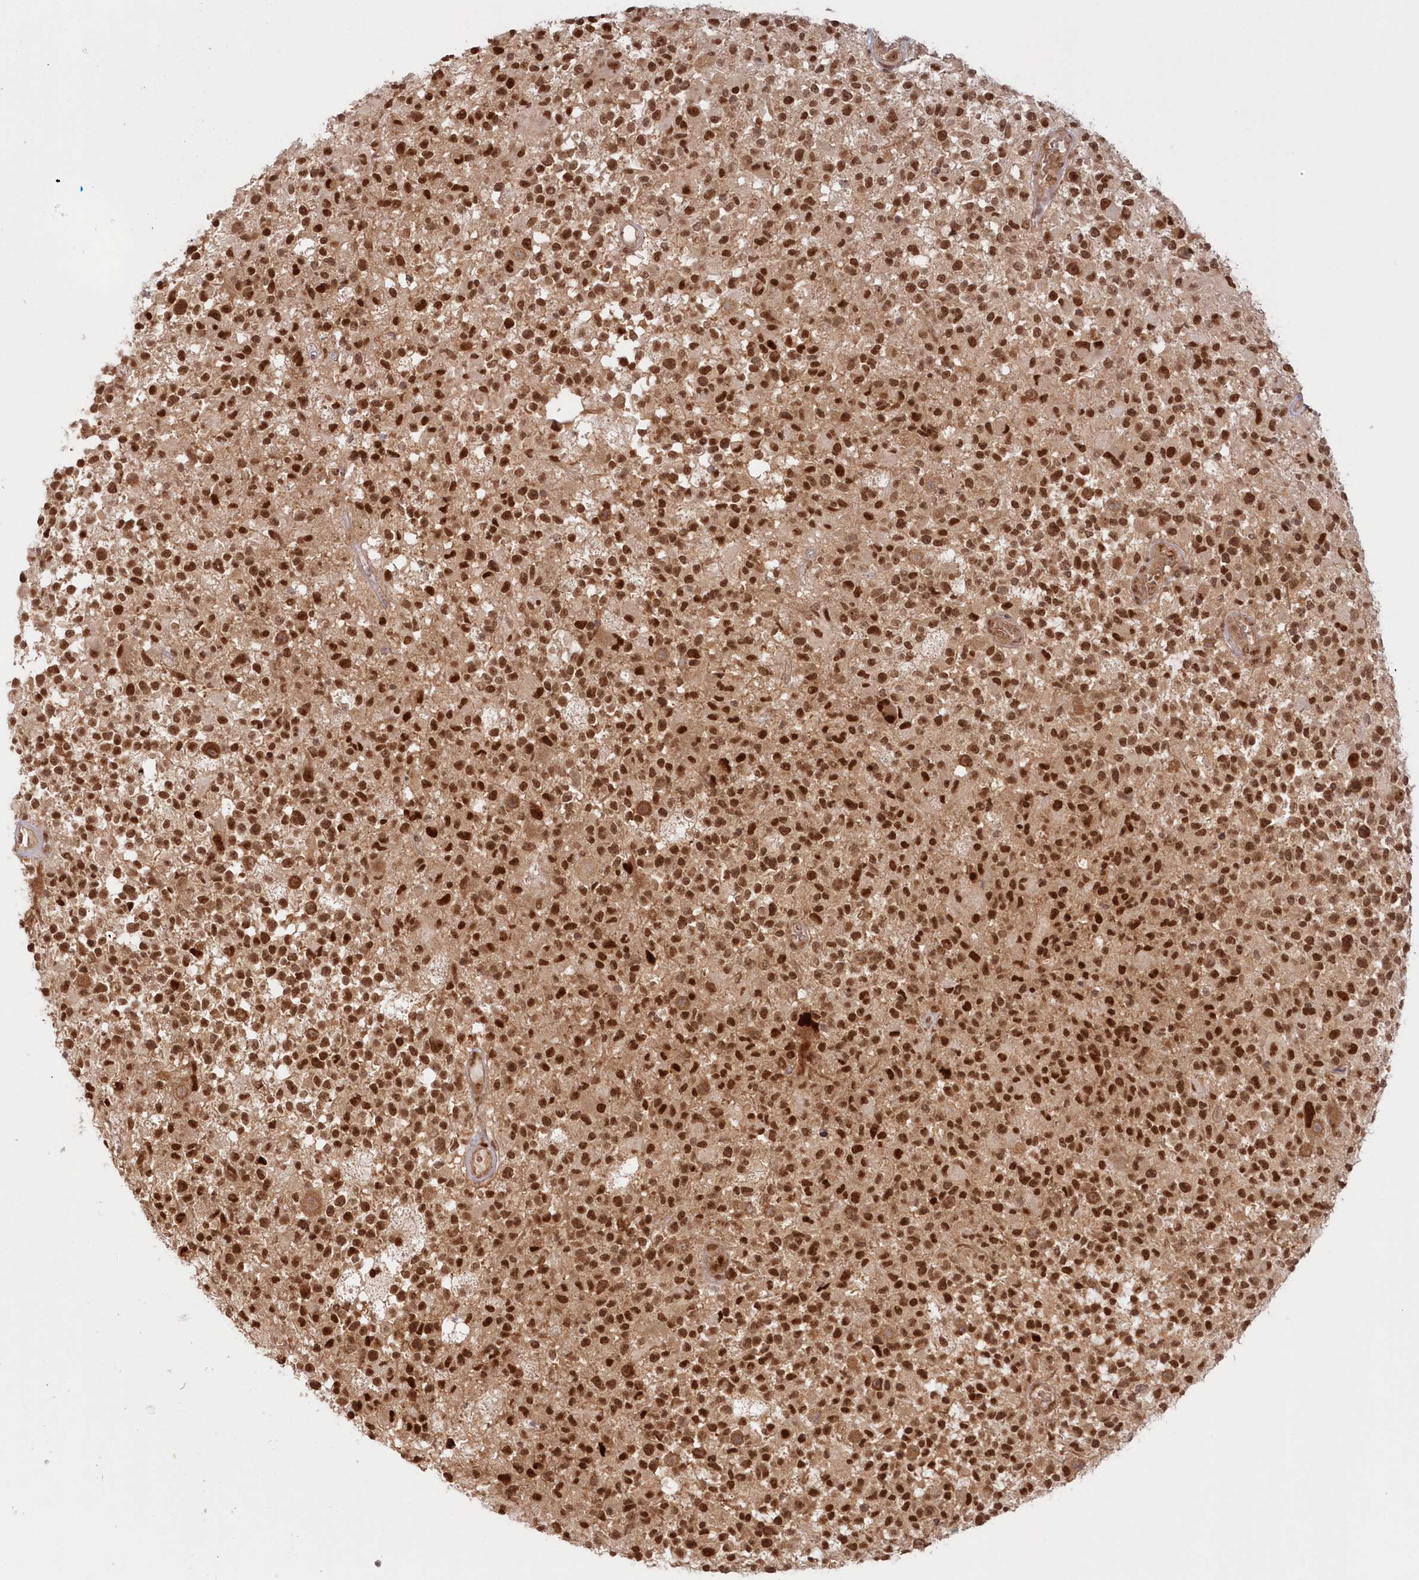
{"staining": {"intensity": "strong", "quantity": ">75%", "location": "cytoplasmic/membranous,nuclear"}, "tissue": "glioma", "cell_type": "Tumor cells", "image_type": "cancer", "snomed": [{"axis": "morphology", "description": "Glioma, malignant, High grade"}, {"axis": "morphology", "description": "Glioblastoma, NOS"}, {"axis": "topography", "description": "Brain"}], "caption": "Strong cytoplasmic/membranous and nuclear staining is seen in about >75% of tumor cells in malignant glioma (high-grade). Using DAB (3,3'-diaminobenzidine) (brown) and hematoxylin (blue) stains, captured at high magnification using brightfield microscopy.", "gene": "TOGARAM2", "patient": {"sex": "male", "age": 60}}